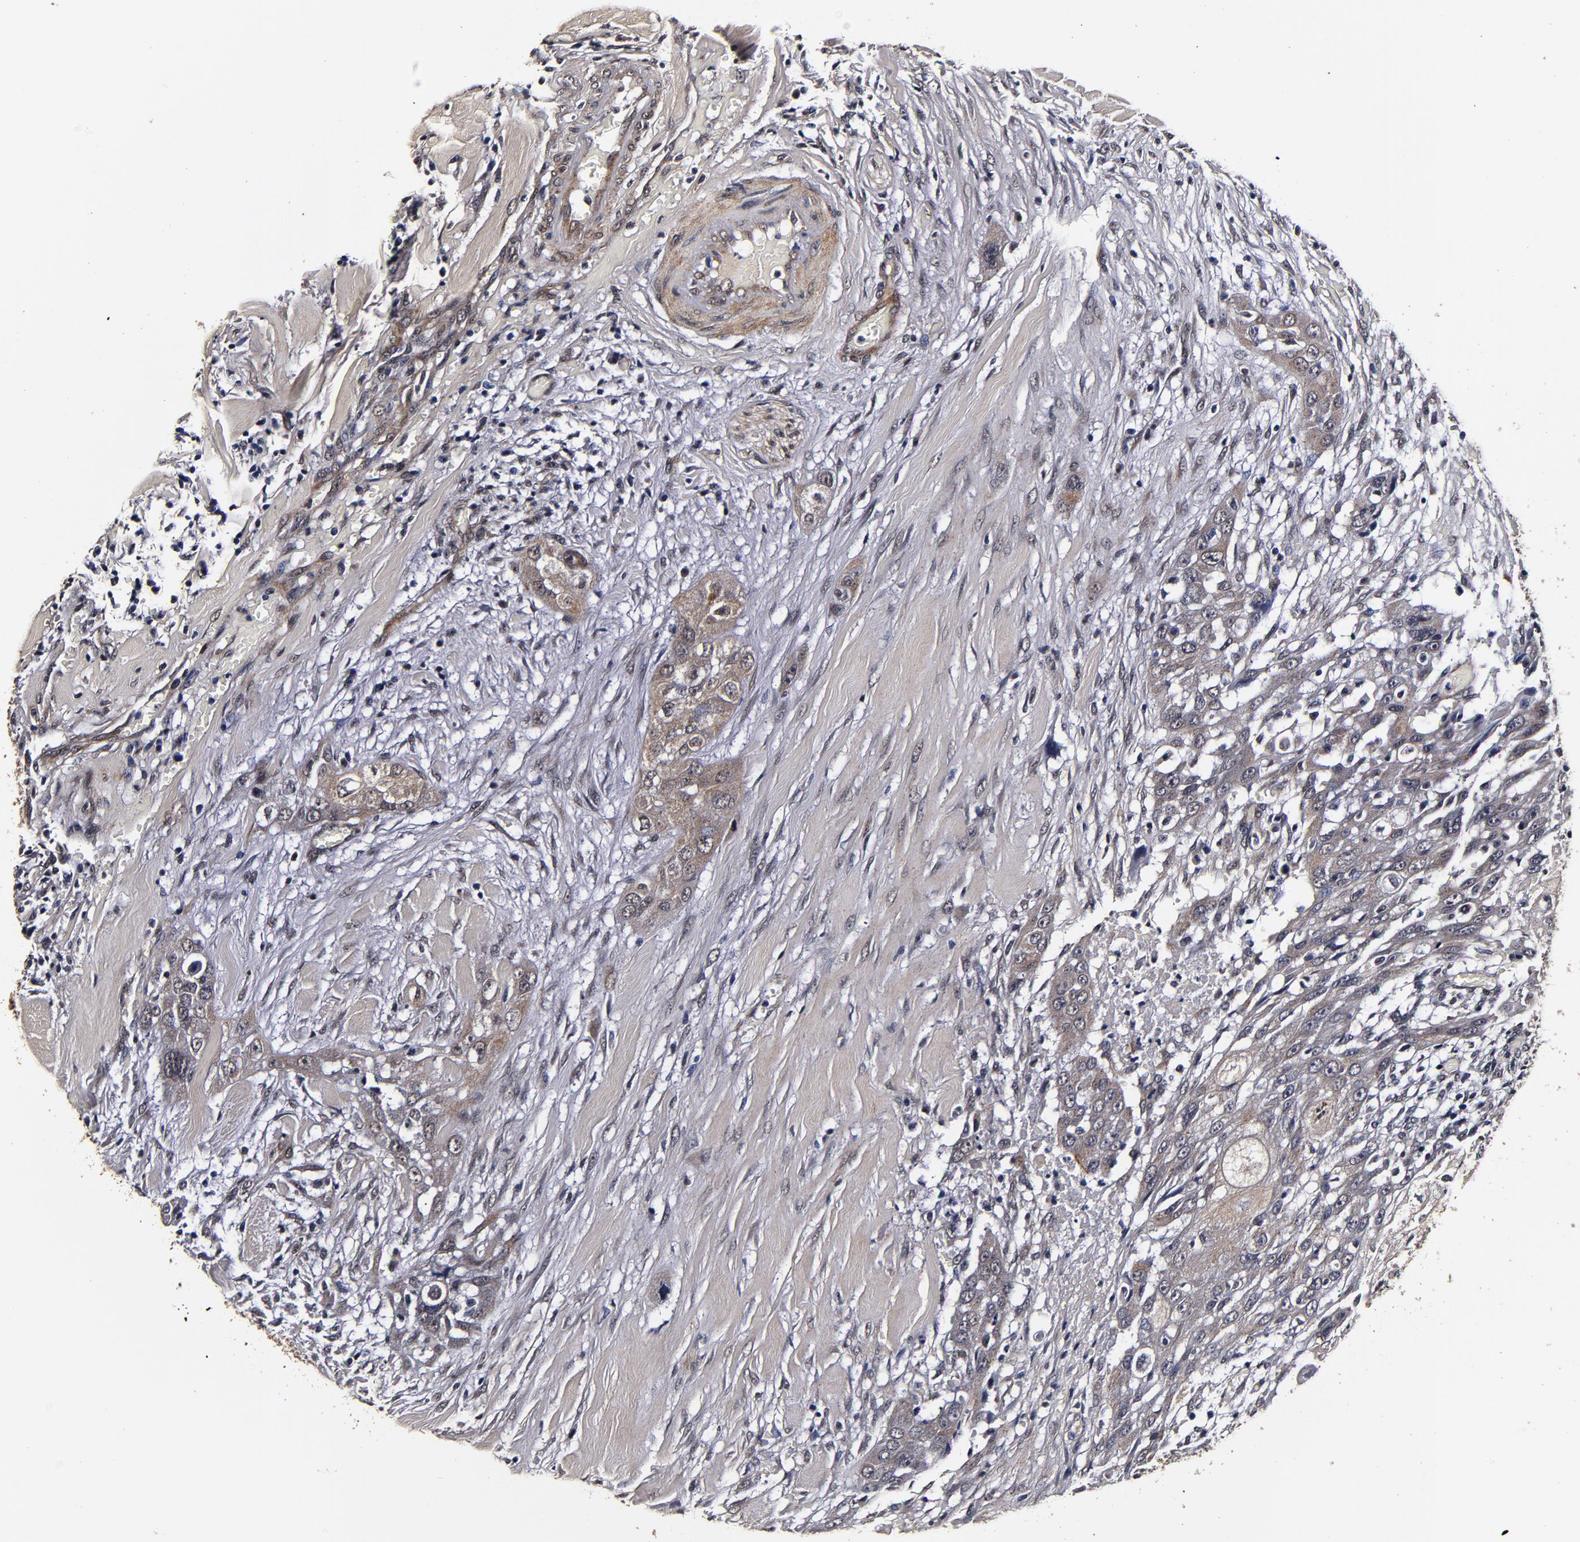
{"staining": {"intensity": "moderate", "quantity": ">75%", "location": "cytoplasmic/membranous"}, "tissue": "head and neck cancer", "cell_type": "Tumor cells", "image_type": "cancer", "snomed": [{"axis": "morphology", "description": "Neoplasm, malignant, NOS"}, {"axis": "topography", "description": "Salivary gland"}, {"axis": "topography", "description": "Head-Neck"}], "caption": "IHC histopathology image of neoplastic tissue: head and neck cancer stained using immunohistochemistry (IHC) shows medium levels of moderate protein expression localized specifically in the cytoplasmic/membranous of tumor cells, appearing as a cytoplasmic/membranous brown color.", "gene": "MMP15", "patient": {"sex": "male", "age": 43}}